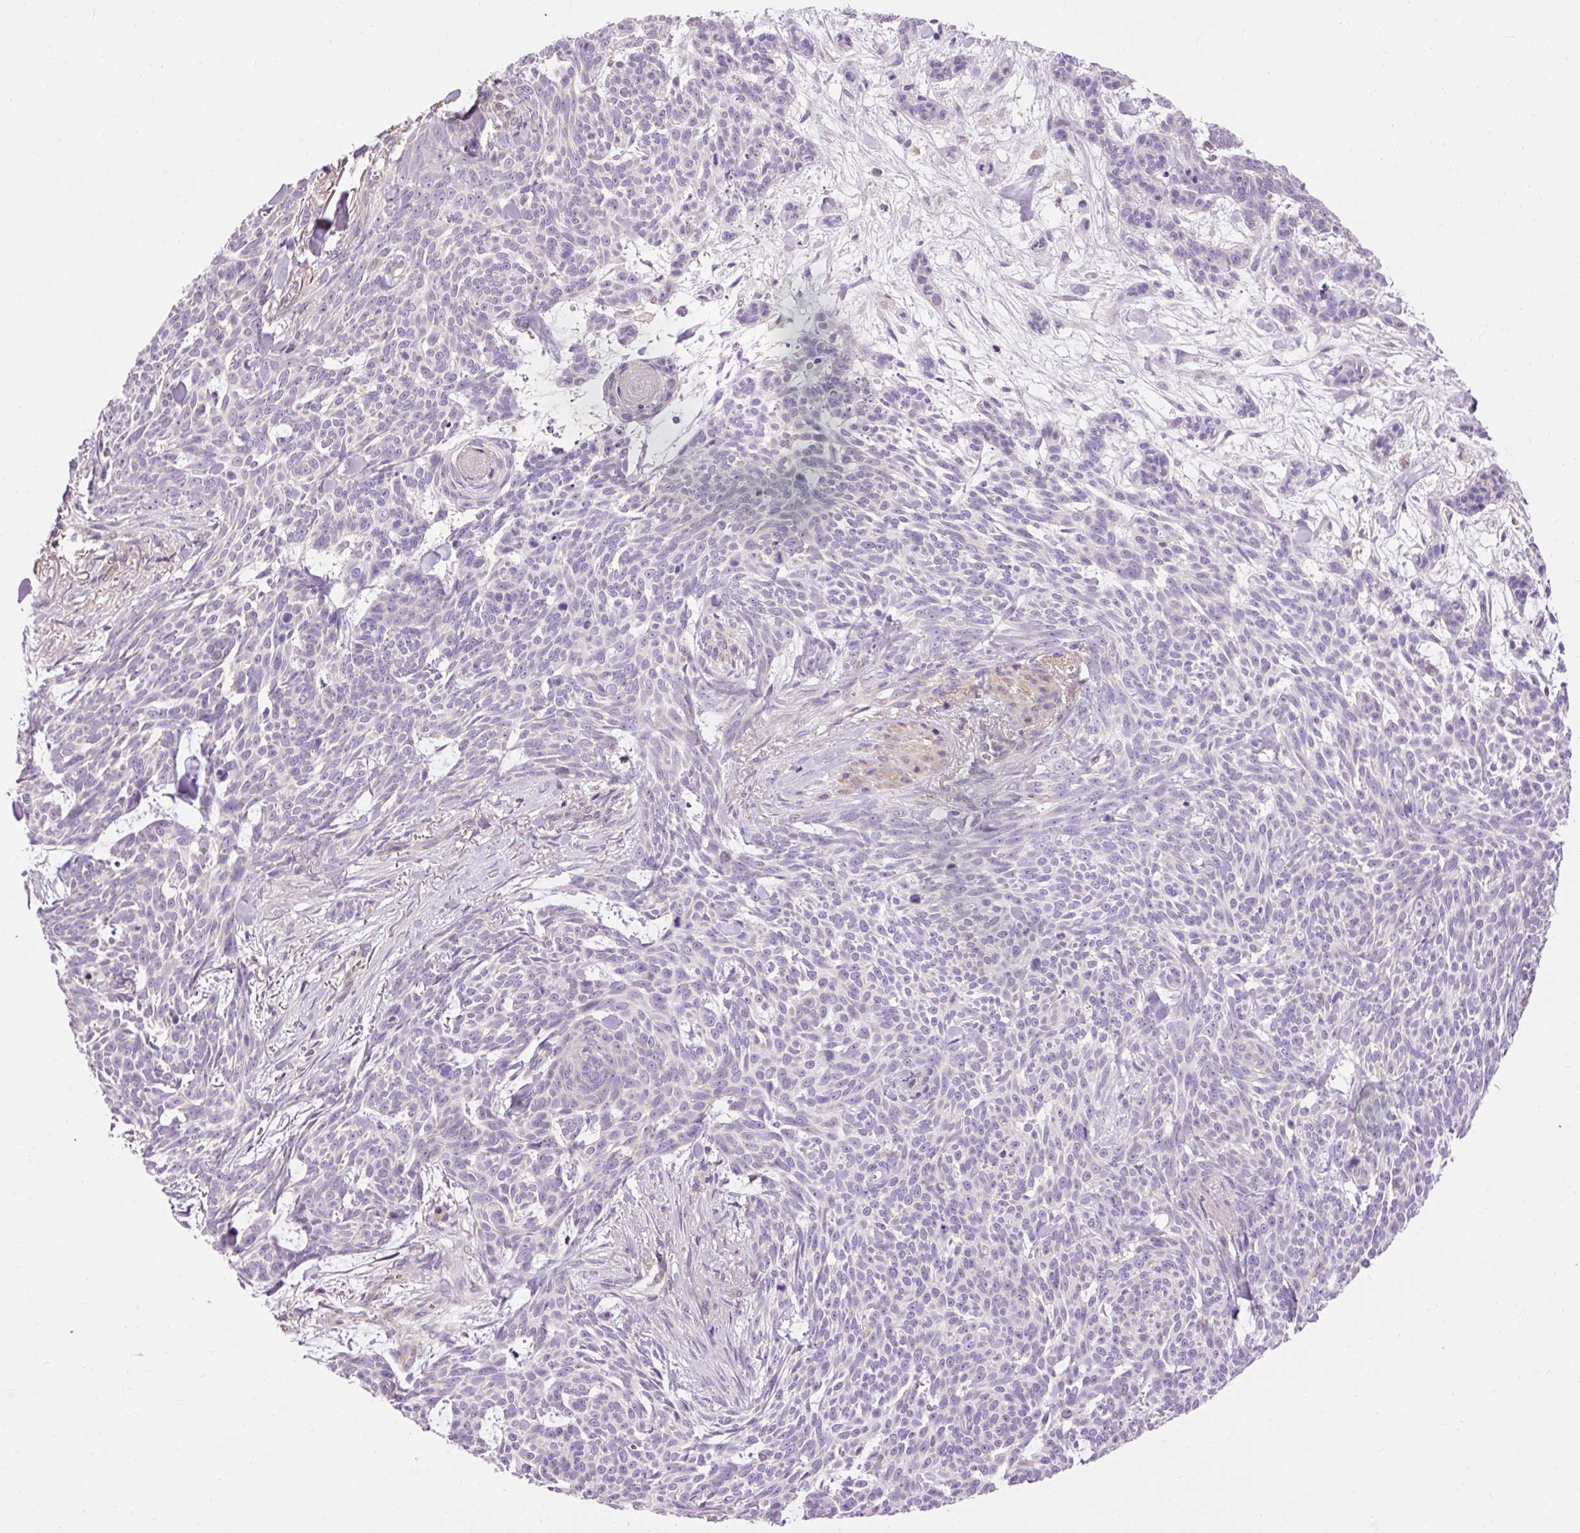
{"staining": {"intensity": "negative", "quantity": "none", "location": "none"}, "tissue": "skin cancer", "cell_type": "Tumor cells", "image_type": "cancer", "snomed": [{"axis": "morphology", "description": "Basal cell carcinoma"}, {"axis": "topography", "description": "Skin"}], "caption": "An image of human skin basal cell carcinoma is negative for staining in tumor cells.", "gene": "IMMT", "patient": {"sex": "female", "age": 93}}